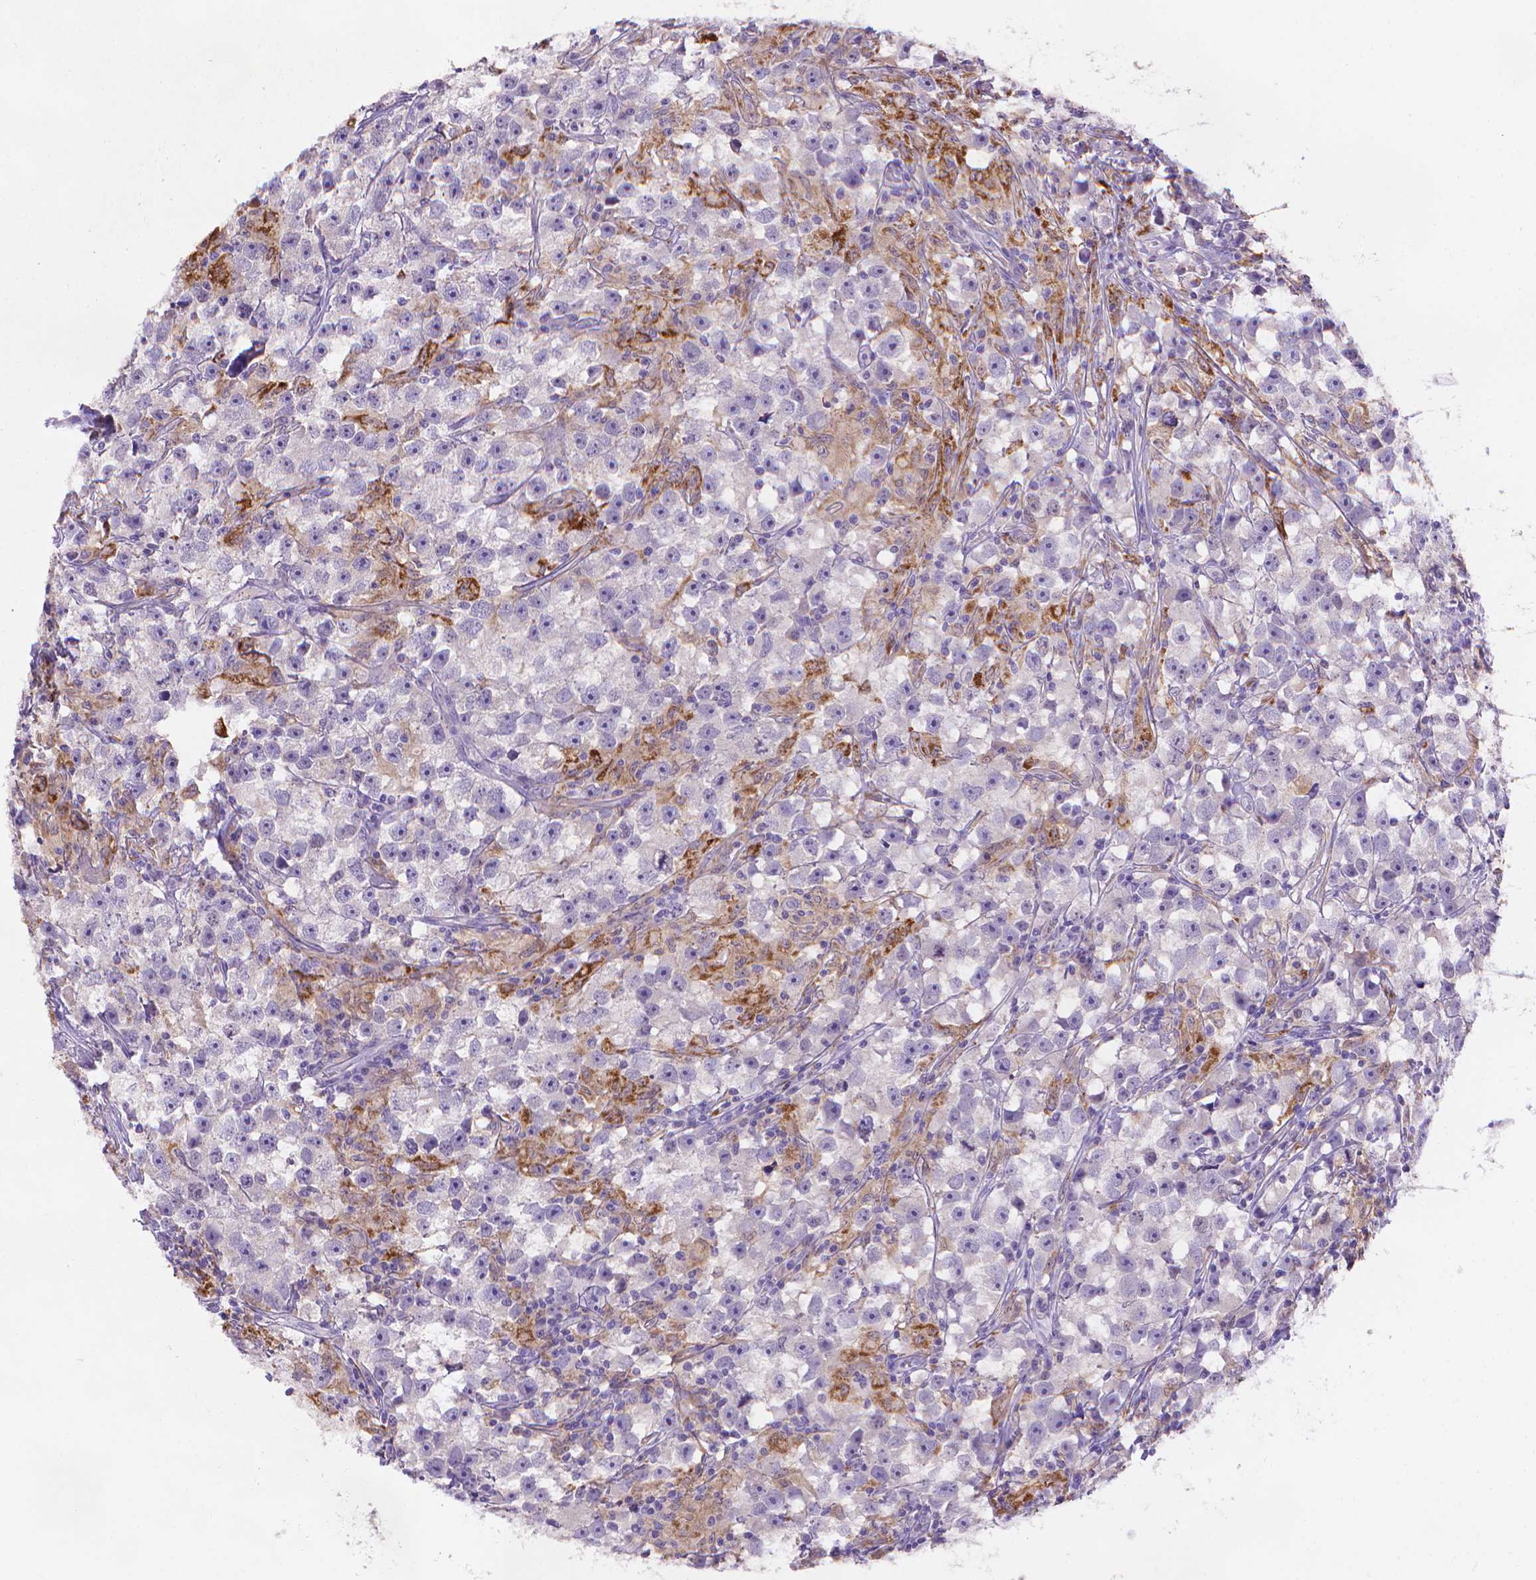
{"staining": {"intensity": "negative", "quantity": "none", "location": "none"}, "tissue": "testis cancer", "cell_type": "Tumor cells", "image_type": "cancer", "snomed": [{"axis": "morphology", "description": "Seminoma, NOS"}, {"axis": "topography", "description": "Testis"}], "caption": "High power microscopy image of an immunohistochemistry photomicrograph of testis cancer (seminoma), revealing no significant staining in tumor cells.", "gene": "FGD2", "patient": {"sex": "male", "age": 33}}